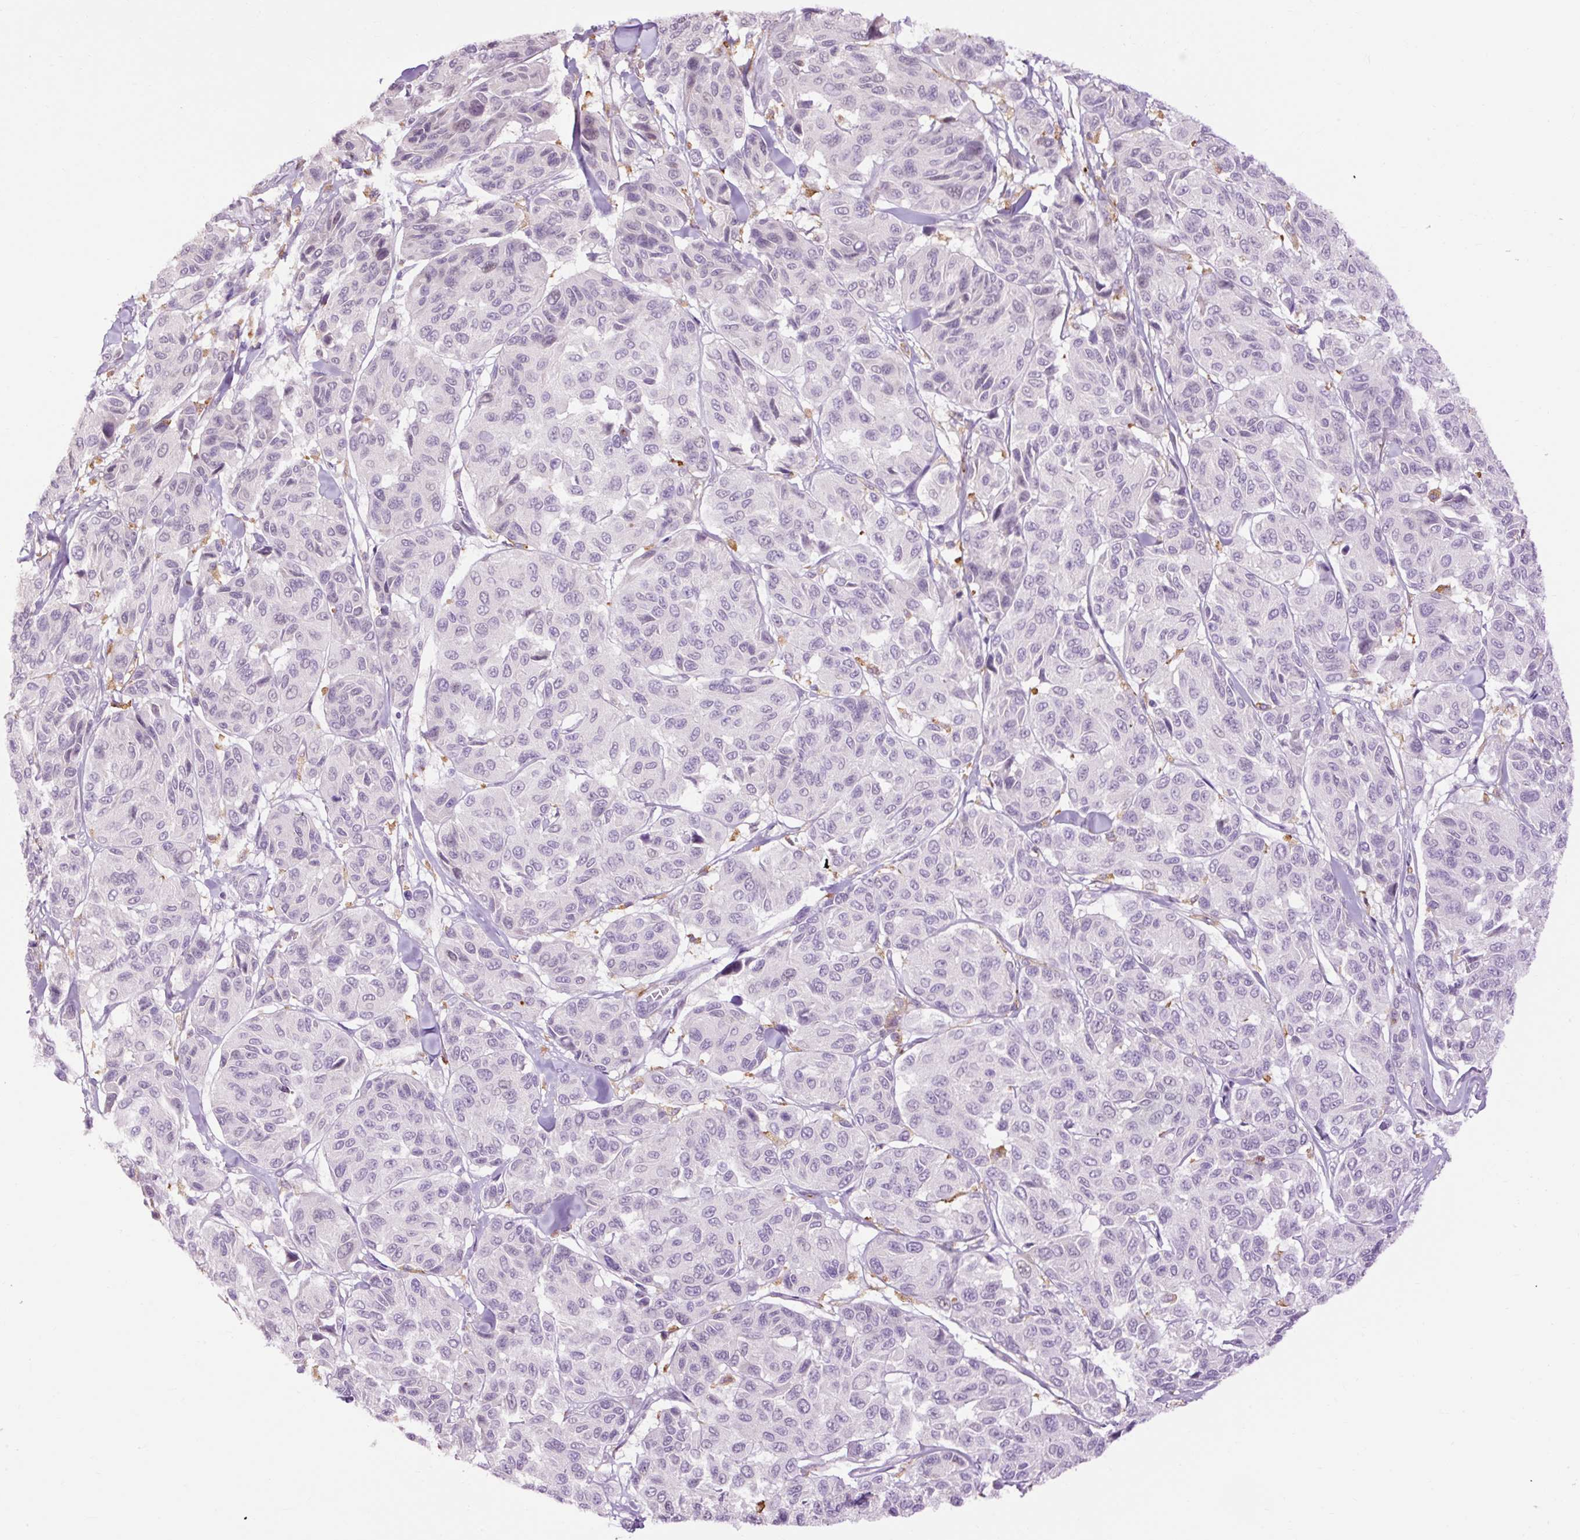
{"staining": {"intensity": "negative", "quantity": "none", "location": "none"}, "tissue": "melanoma", "cell_type": "Tumor cells", "image_type": "cancer", "snomed": [{"axis": "morphology", "description": "Malignant melanoma, NOS"}, {"axis": "topography", "description": "Skin"}], "caption": "Malignant melanoma was stained to show a protein in brown. There is no significant staining in tumor cells. (DAB (3,3'-diaminobenzidine) immunohistochemistry (IHC) with hematoxylin counter stain).", "gene": "LY86", "patient": {"sex": "female", "age": 66}}